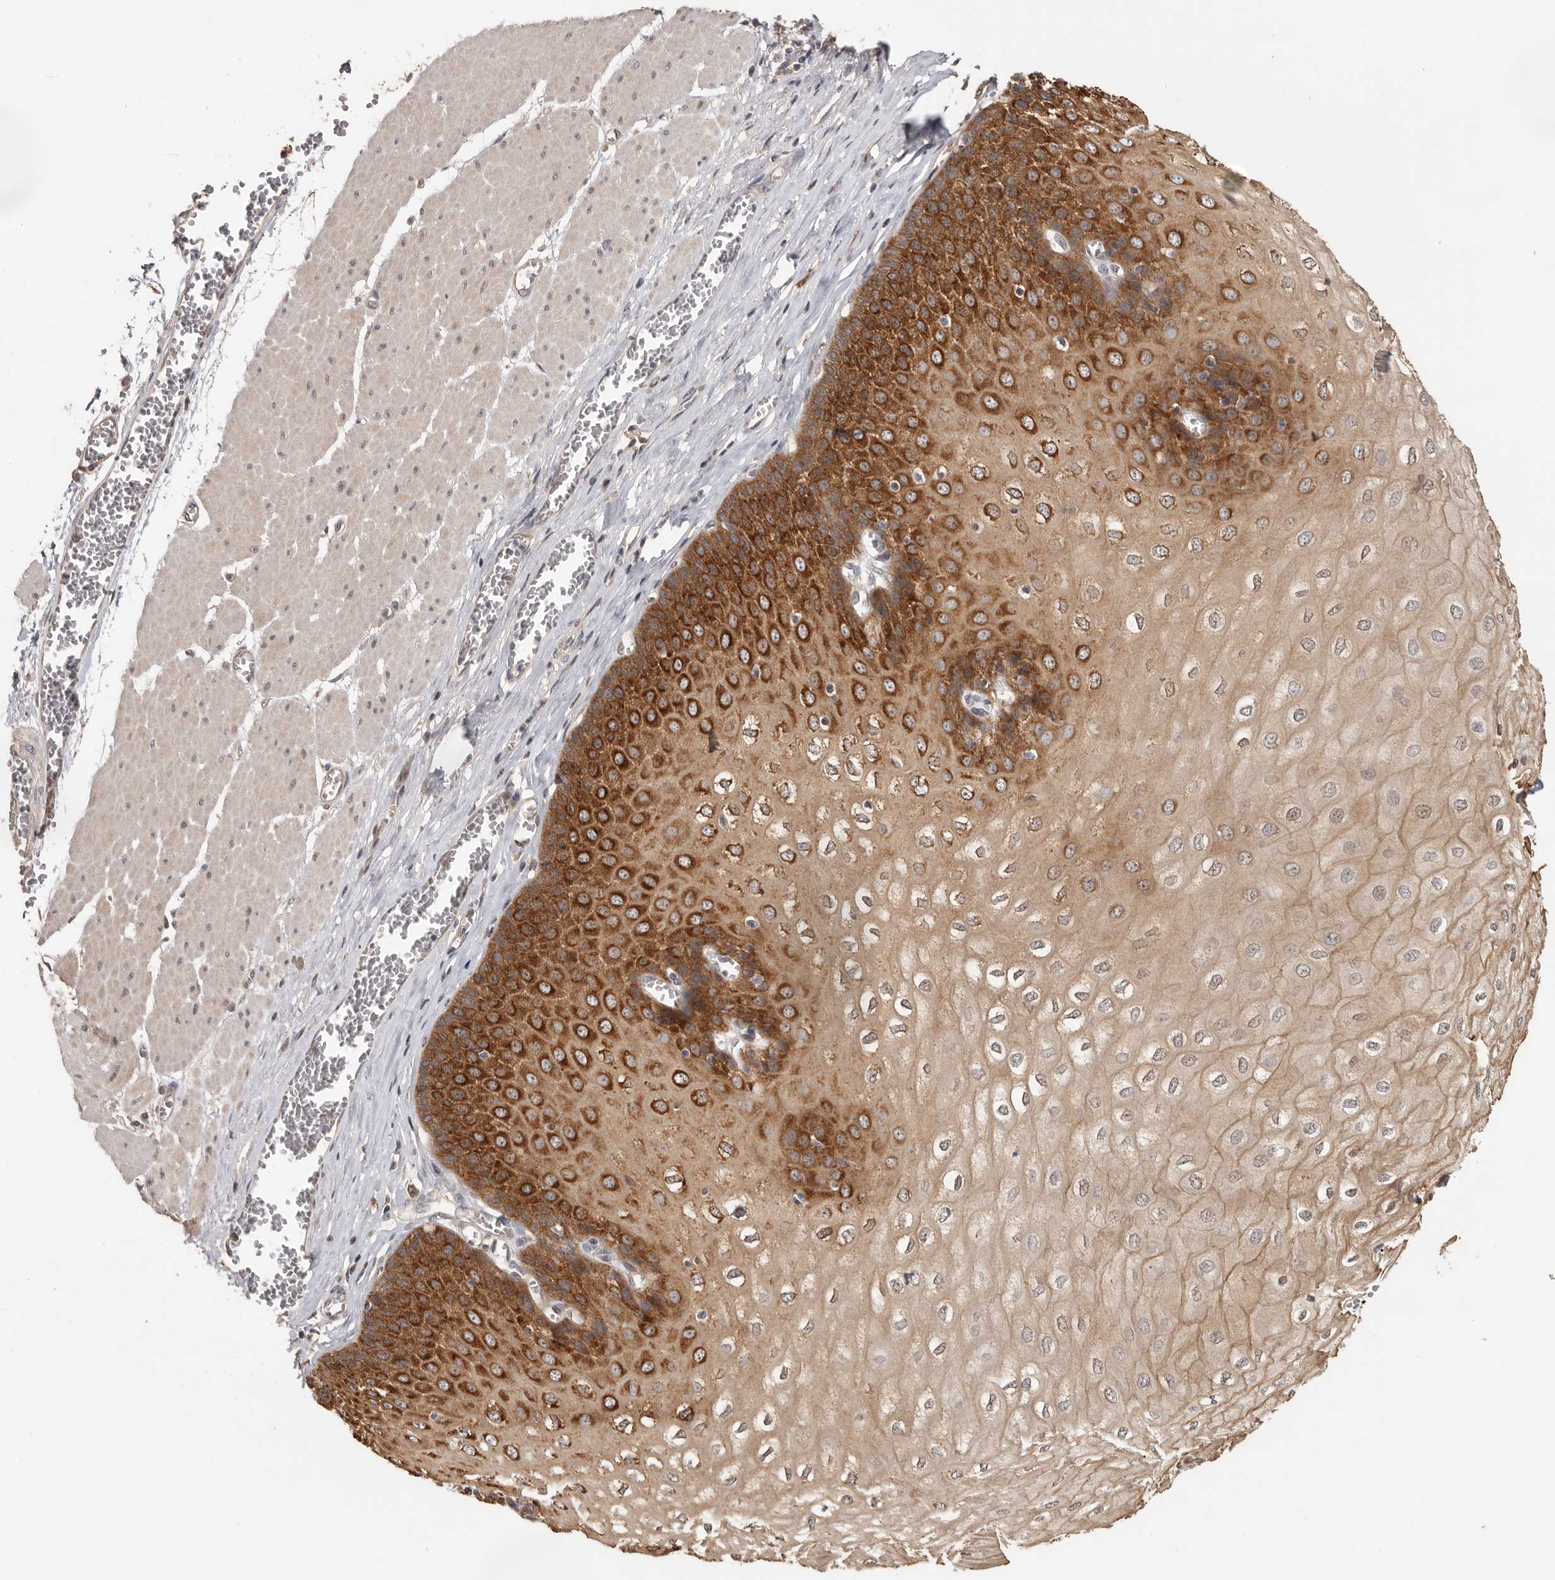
{"staining": {"intensity": "strong", "quantity": ">75%", "location": "cytoplasmic/membranous"}, "tissue": "esophagus", "cell_type": "Squamous epithelial cells", "image_type": "normal", "snomed": [{"axis": "morphology", "description": "Normal tissue, NOS"}, {"axis": "topography", "description": "Esophagus"}], "caption": "This histopathology image exhibits immunohistochemistry staining of unremarkable esophagus, with high strong cytoplasmic/membranous expression in about >75% of squamous epithelial cells.", "gene": "BAIAP2", "patient": {"sex": "male", "age": 60}}